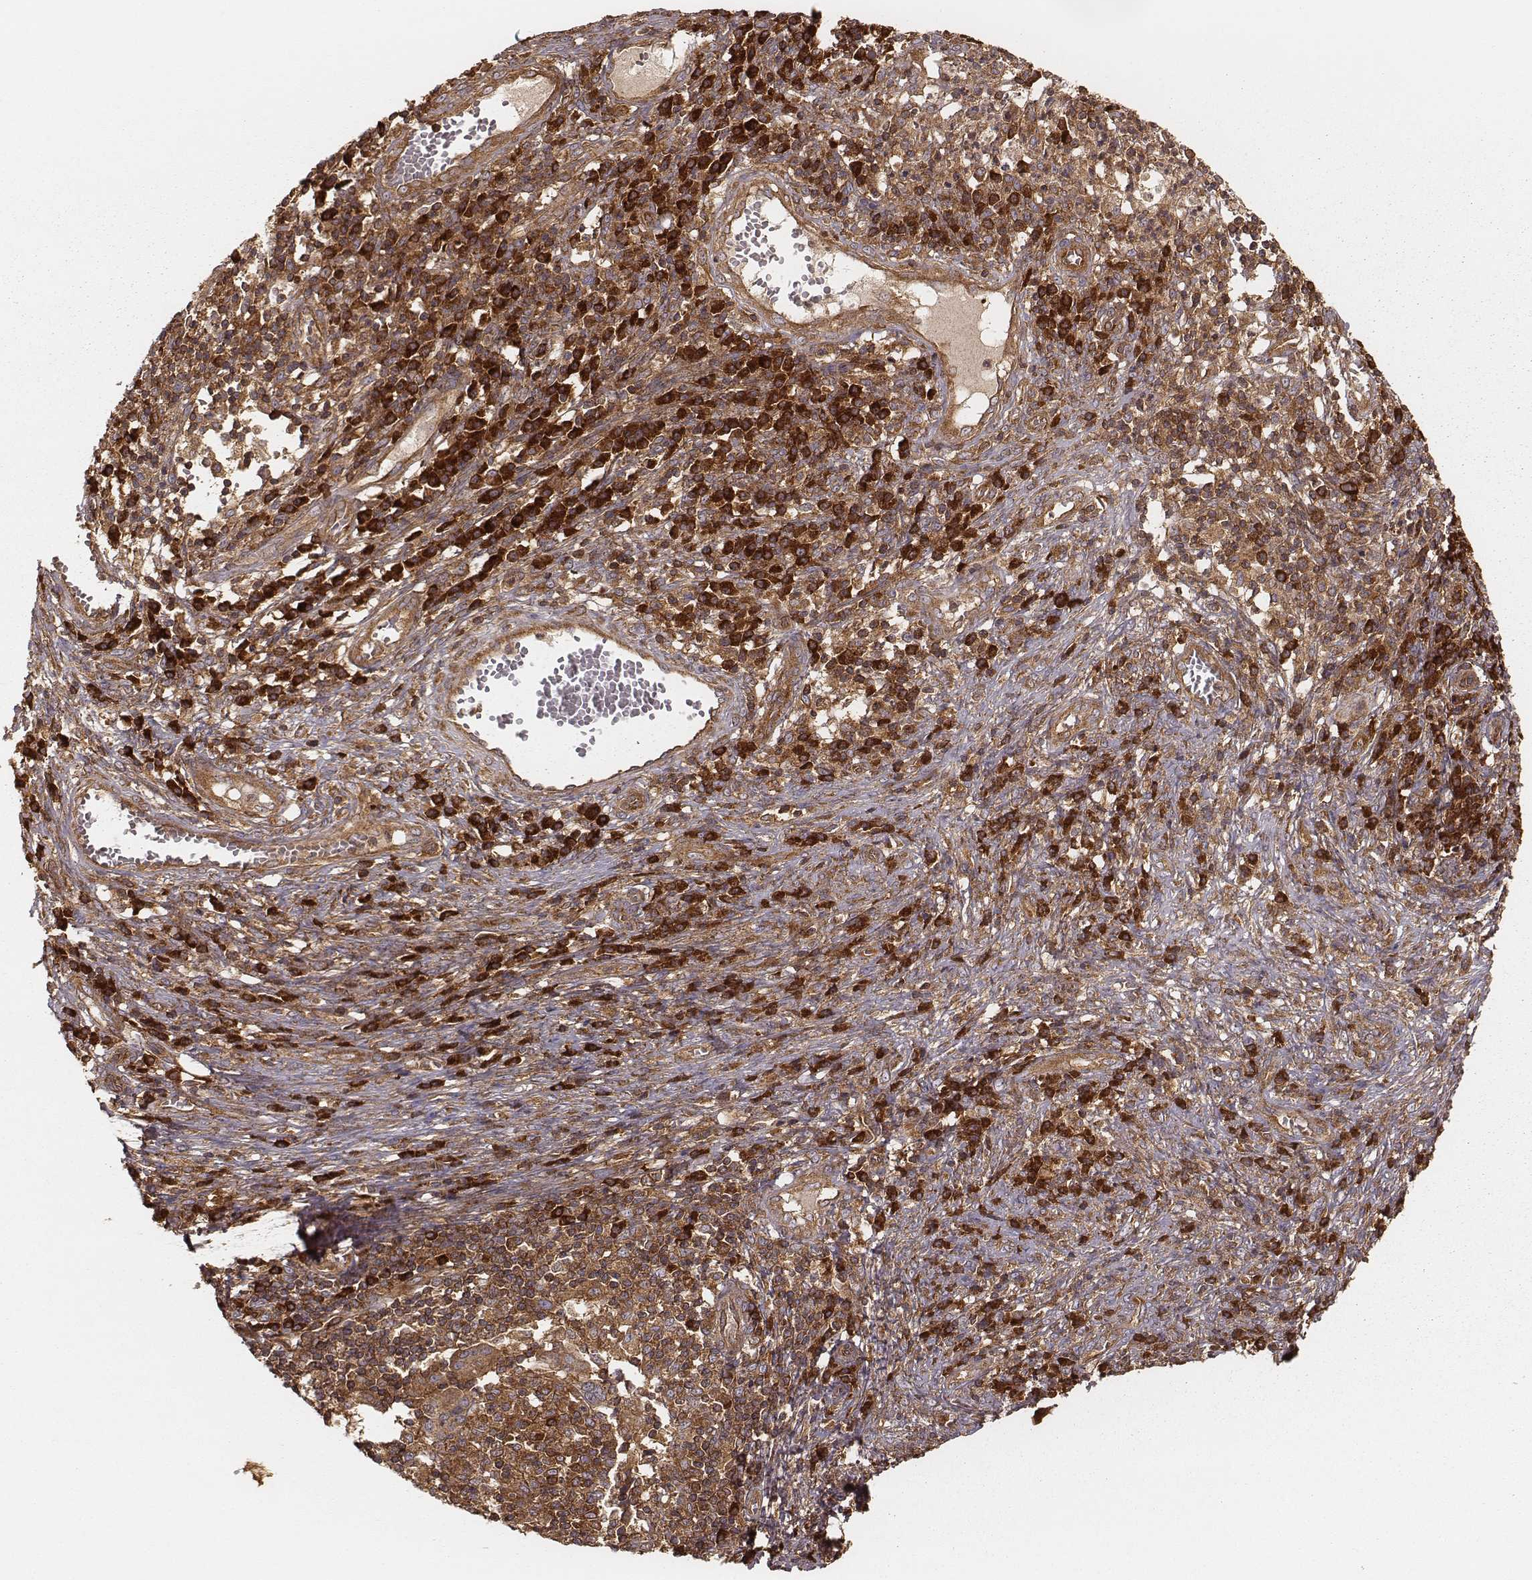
{"staining": {"intensity": "moderate", "quantity": ">75%", "location": "cytoplasmic/membranous"}, "tissue": "cervical cancer", "cell_type": "Tumor cells", "image_type": "cancer", "snomed": [{"axis": "morphology", "description": "Squamous cell carcinoma, NOS"}, {"axis": "topography", "description": "Cervix"}], "caption": "Cervical cancer (squamous cell carcinoma) stained with a brown dye shows moderate cytoplasmic/membranous positive positivity in approximately >75% of tumor cells.", "gene": "CARS1", "patient": {"sex": "female", "age": 39}}